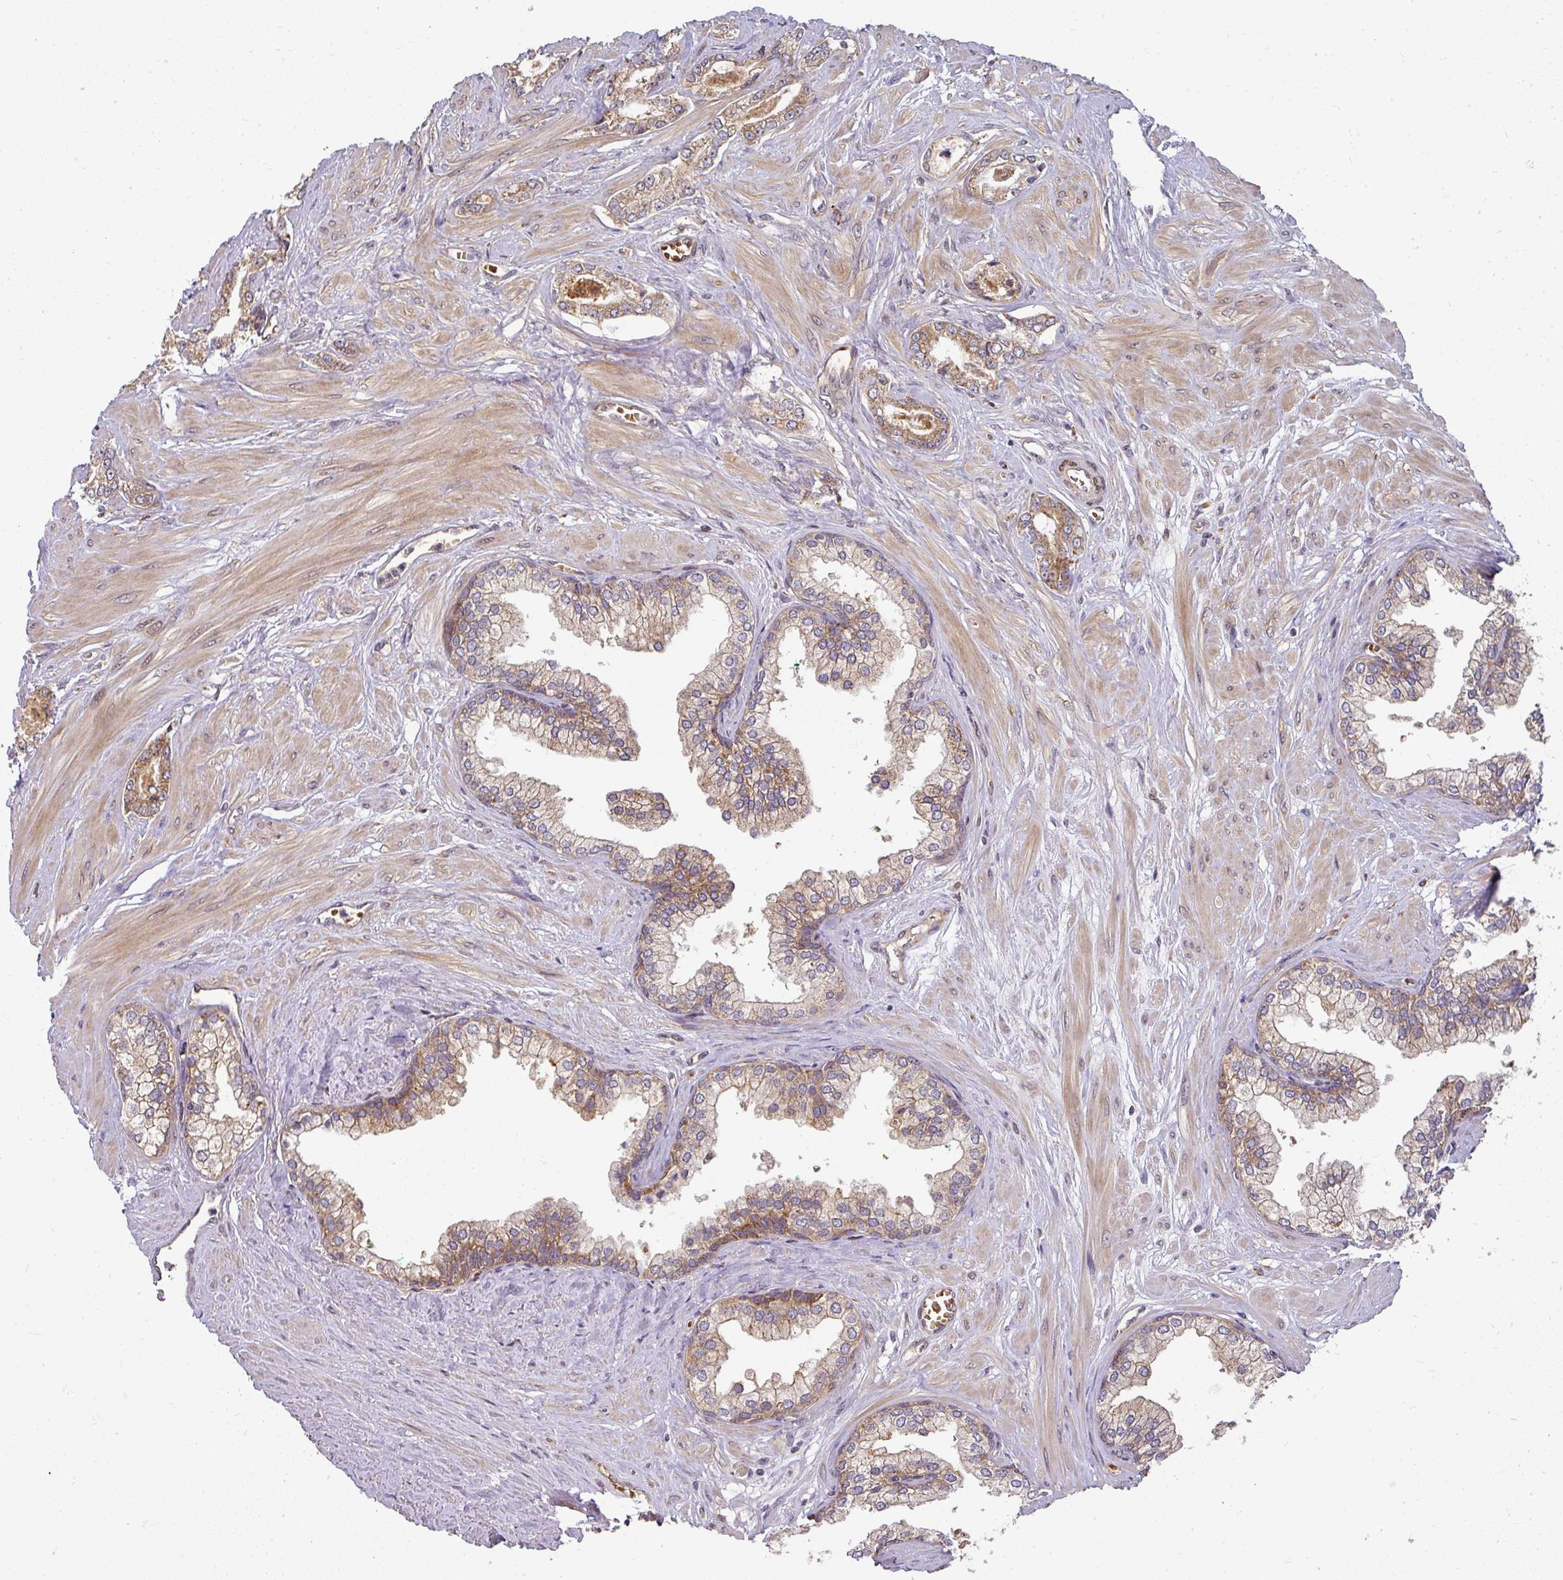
{"staining": {"intensity": "strong", "quantity": ">75%", "location": "cytoplasmic/membranous"}, "tissue": "prostate cancer", "cell_type": "Tumor cells", "image_type": "cancer", "snomed": [{"axis": "morphology", "description": "Adenocarcinoma, Low grade"}, {"axis": "topography", "description": "Prostate"}], "caption": "Strong cytoplasmic/membranous staining for a protein is present in about >75% of tumor cells of adenocarcinoma (low-grade) (prostate) using immunohistochemistry (IHC).", "gene": "MALSU1", "patient": {"sex": "male", "age": 60}}